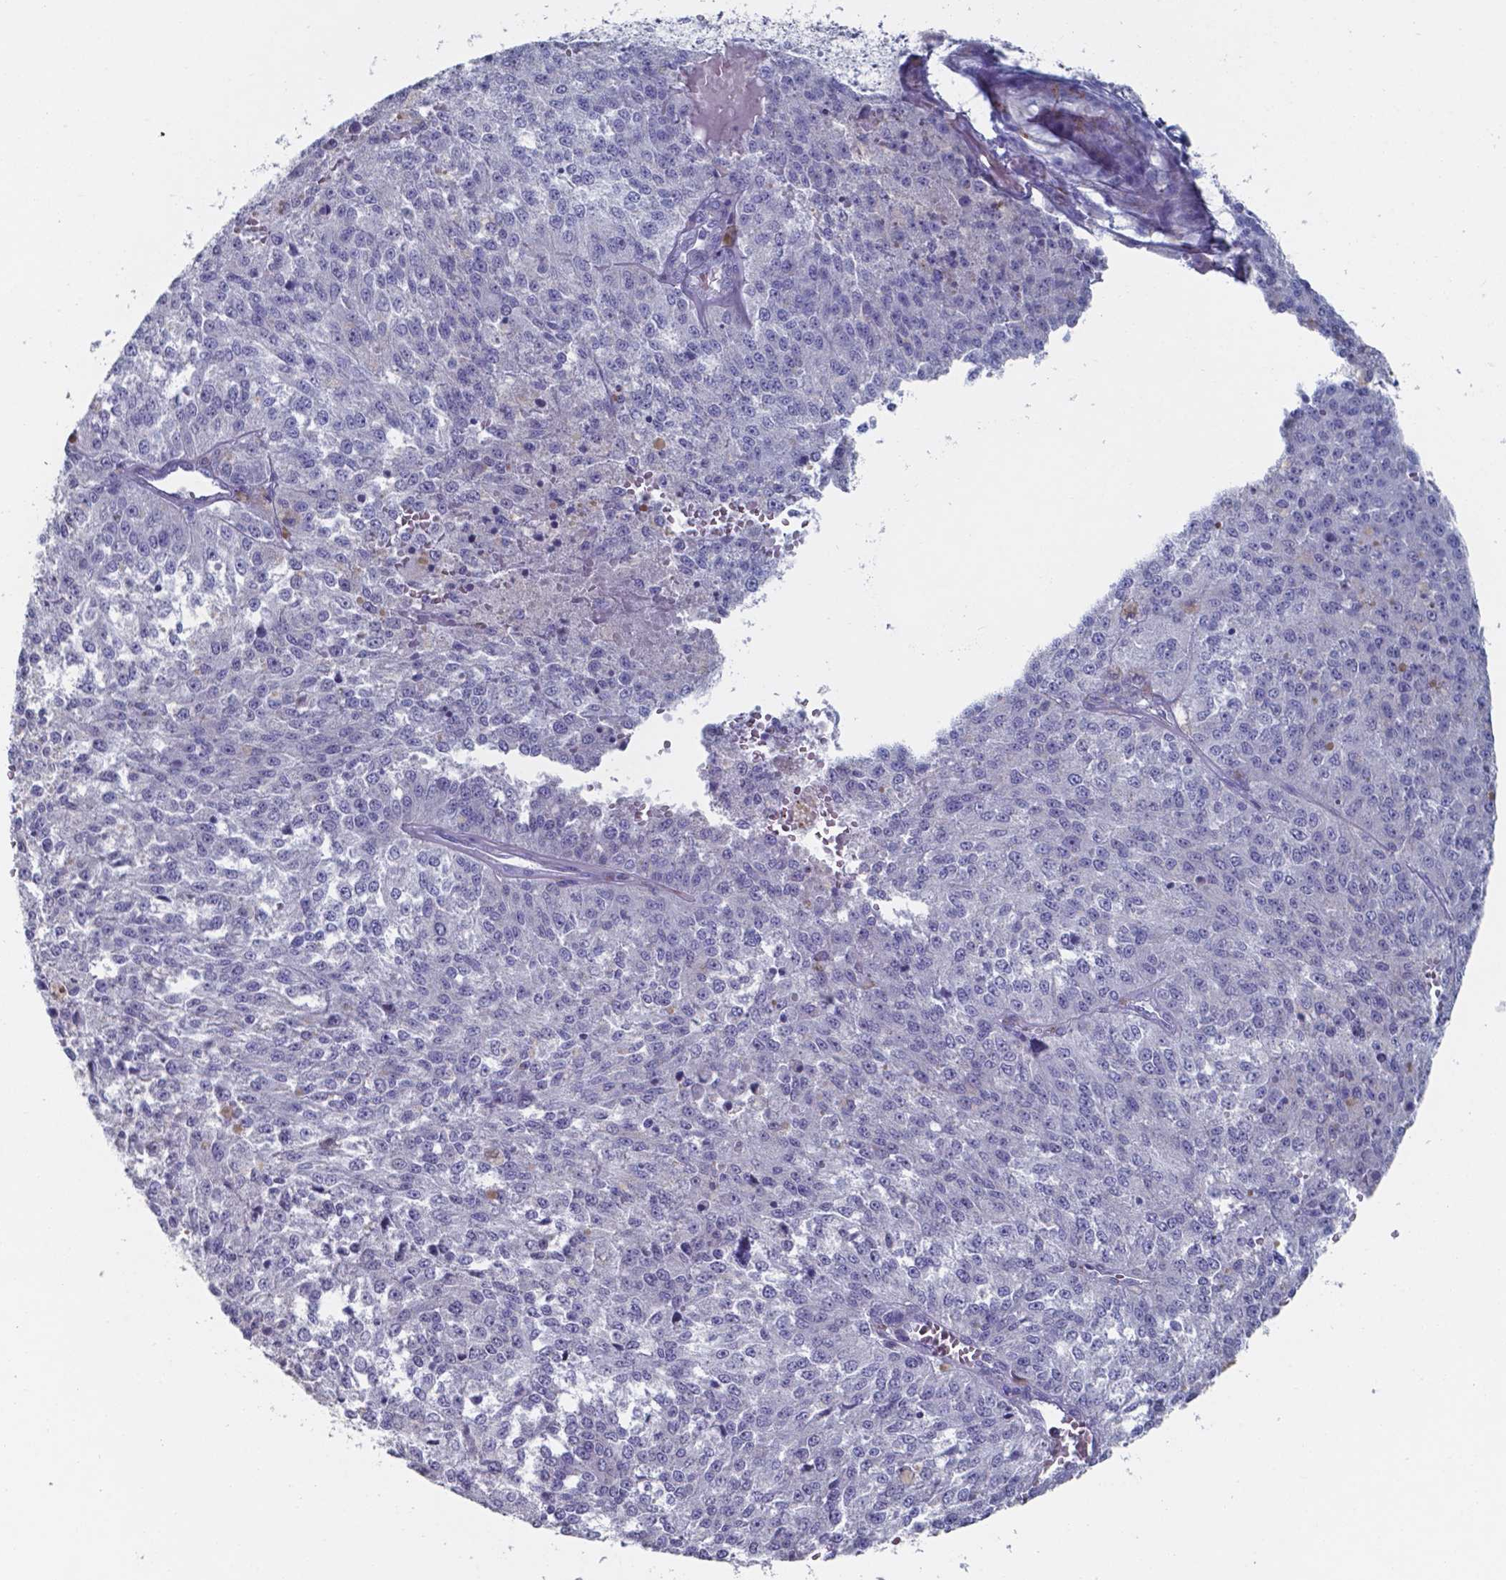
{"staining": {"intensity": "negative", "quantity": "none", "location": "none"}, "tissue": "melanoma", "cell_type": "Tumor cells", "image_type": "cancer", "snomed": [{"axis": "morphology", "description": "Malignant melanoma, Metastatic site"}, {"axis": "topography", "description": "Lymph node"}], "caption": "Tumor cells show no significant positivity in melanoma.", "gene": "PLA2R1", "patient": {"sex": "female", "age": 64}}